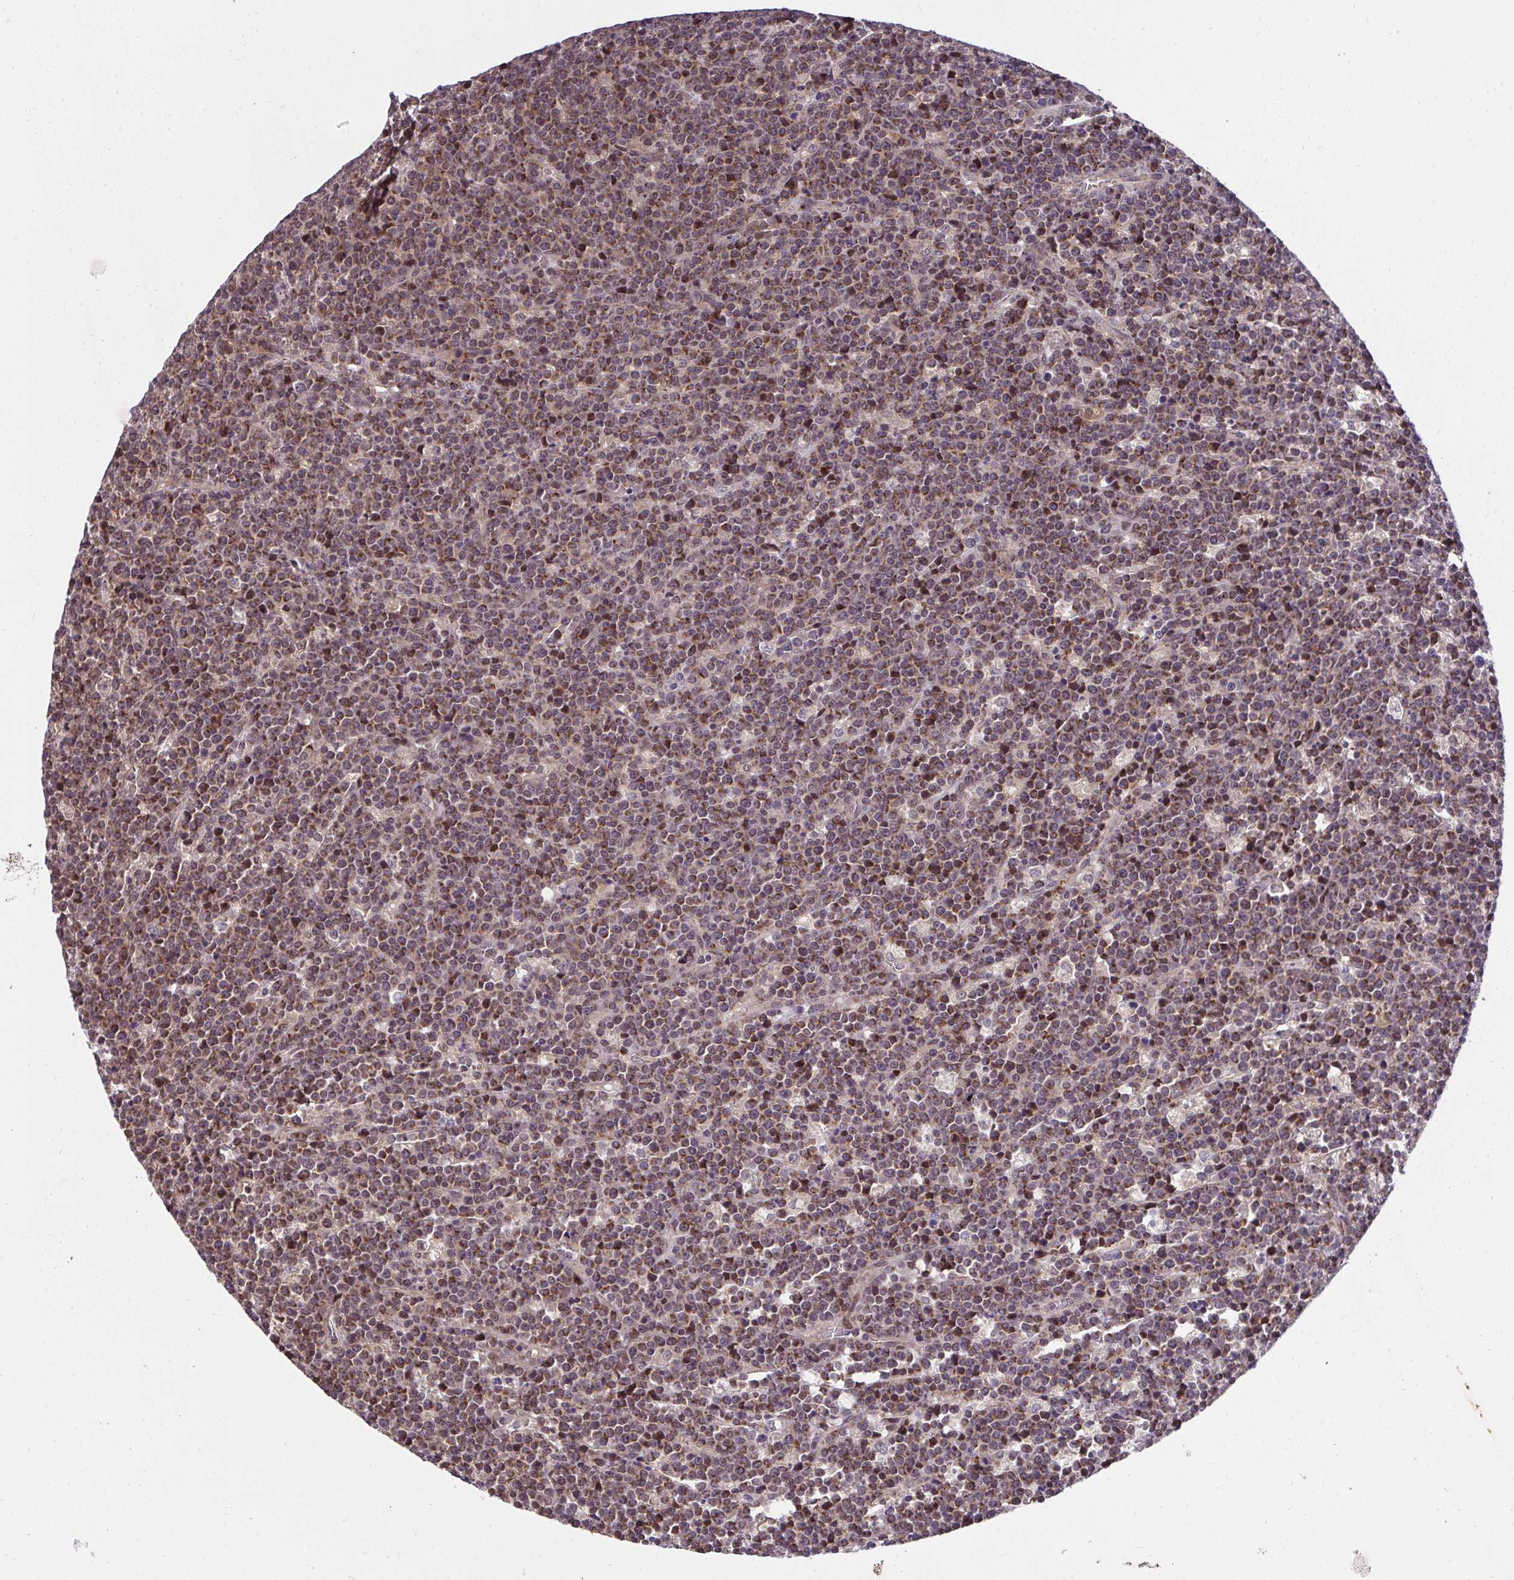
{"staining": {"intensity": "moderate", "quantity": ">75%", "location": "cytoplasmic/membranous"}, "tissue": "lymphoma", "cell_type": "Tumor cells", "image_type": "cancer", "snomed": [{"axis": "morphology", "description": "Malignant lymphoma, non-Hodgkin's type, High grade"}, {"axis": "topography", "description": "Ovary"}], "caption": "Immunohistochemical staining of high-grade malignant lymphoma, non-Hodgkin's type displays moderate cytoplasmic/membranous protein positivity in approximately >75% of tumor cells. (DAB (3,3'-diaminobenzidine) = brown stain, brightfield microscopy at high magnification).", "gene": "RDH14", "patient": {"sex": "female", "age": 56}}